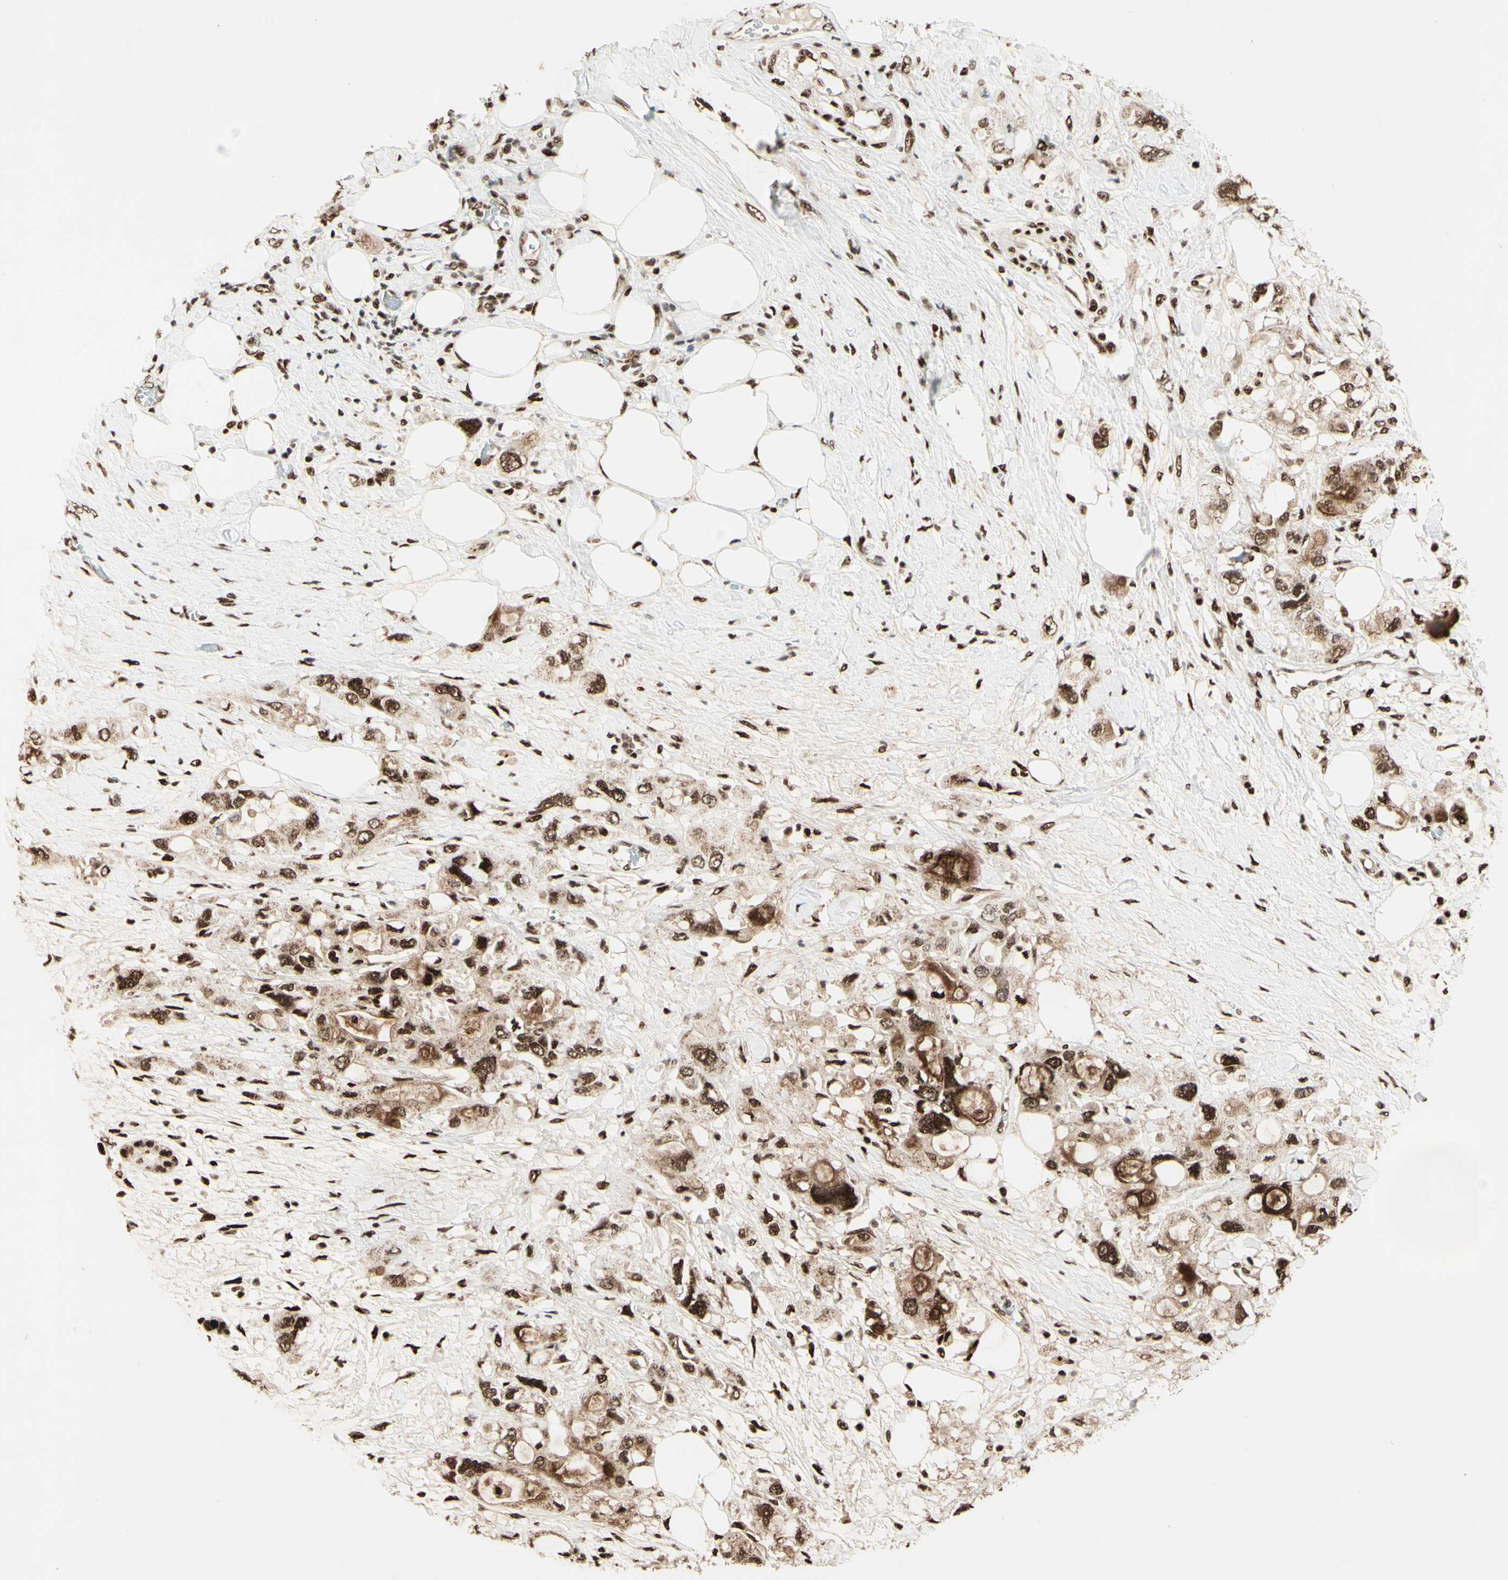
{"staining": {"intensity": "moderate", "quantity": ">75%", "location": "nuclear"}, "tissue": "pancreatic cancer", "cell_type": "Tumor cells", "image_type": "cancer", "snomed": [{"axis": "morphology", "description": "Adenocarcinoma, NOS"}, {"axis": "topography", "description": "Pancreas"}], "caption": "The histopathology image shows staining of adenocarcinoma (pancreatic), revealing moderate nuclear protein positivity (brown color) within tumor cells.", "gene": "NR3C1", "patient": {"sex": "female", "age": 56}}